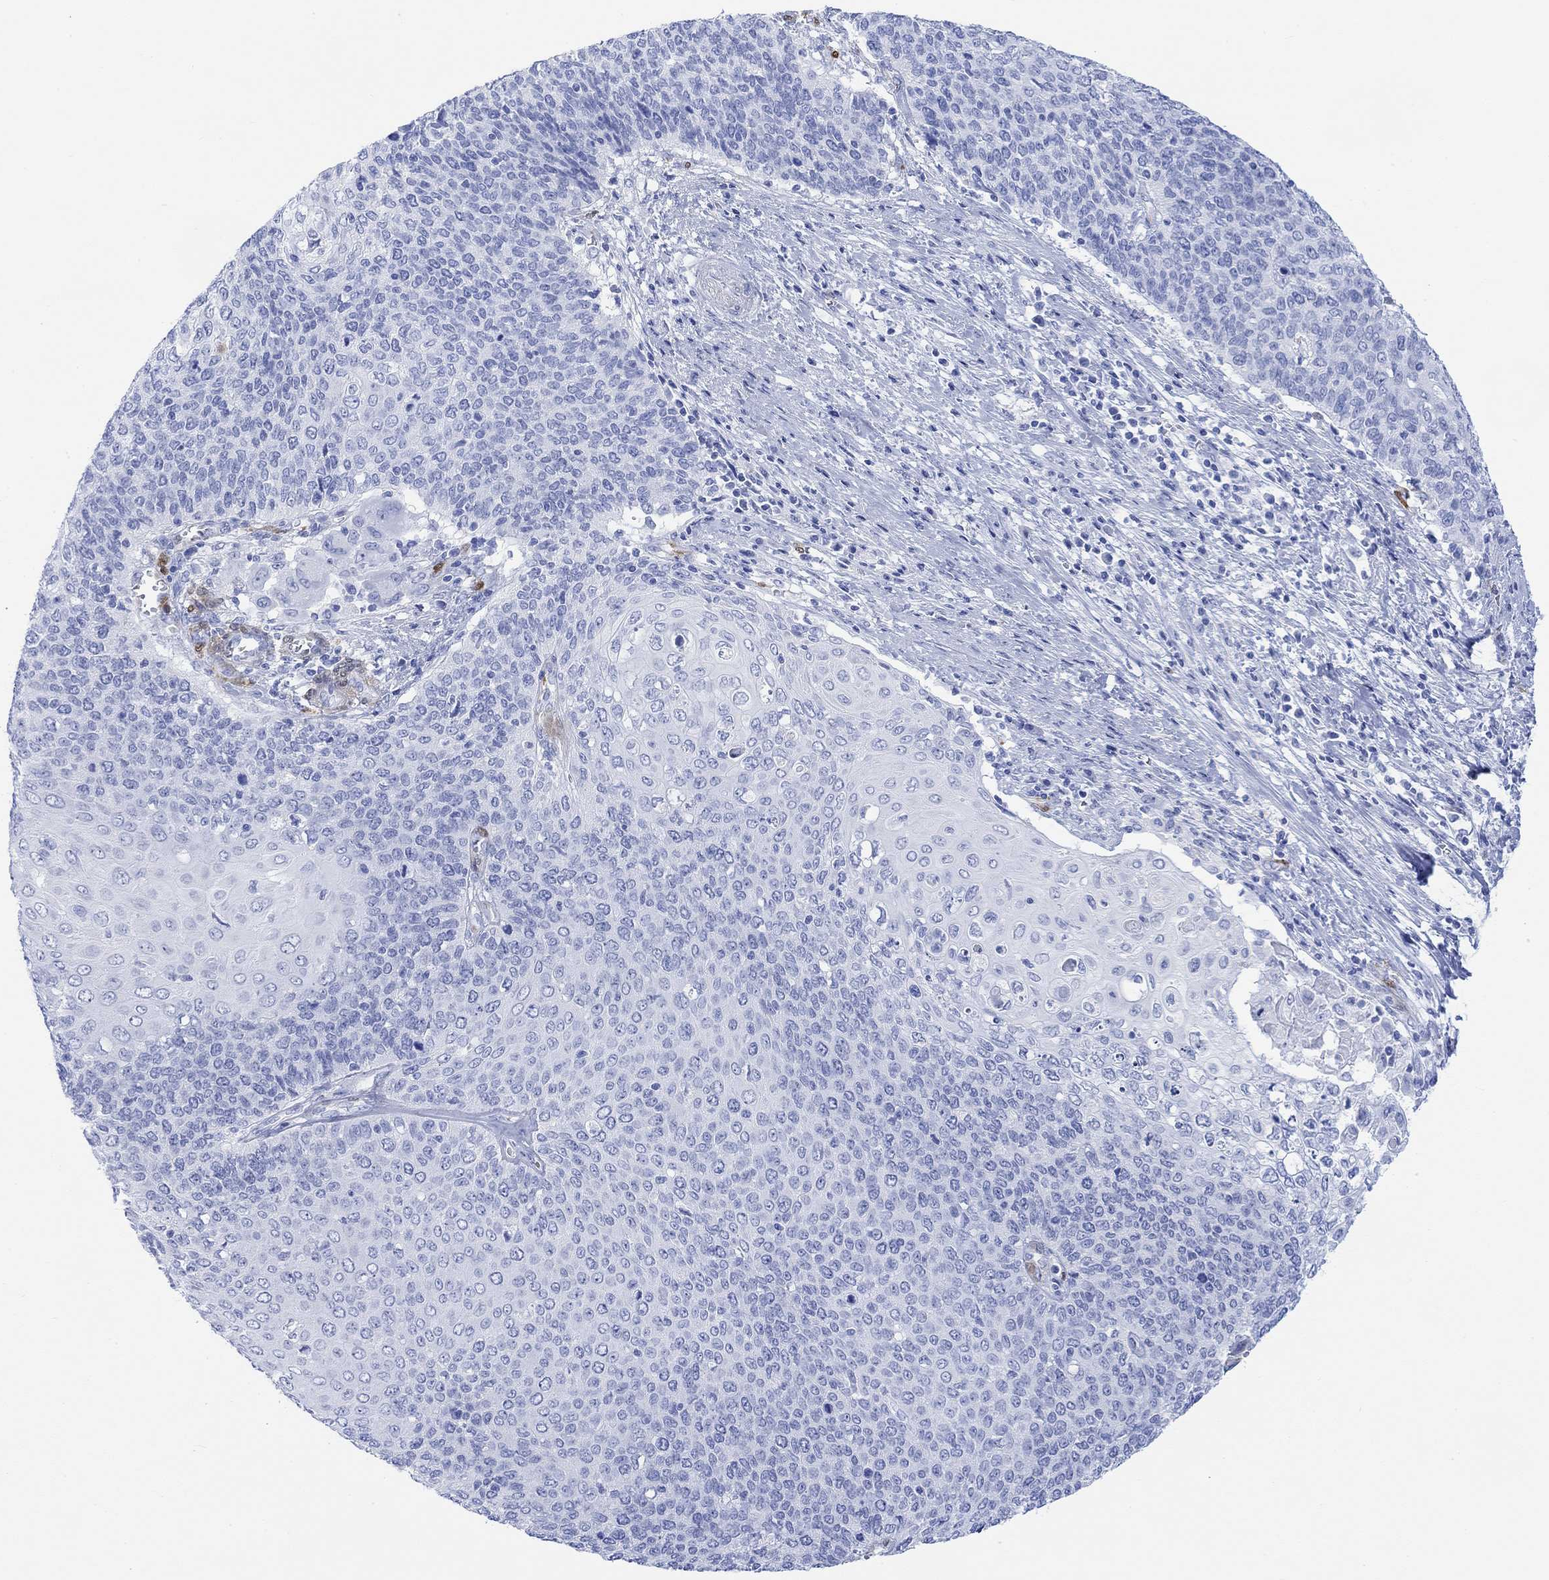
{"staining": {"intensity": "negative", "quantity": "none", "location": "none"}, "tissue": "cervical cancer", "cell_type": "Tumor cells", "image_type": "cancer", "snomed": [{"axis": "morphology", "description": "Squamous cell carcinoma, NOS"}, {"axis": "topography", "description": "Cervix"}], "caption": "The micrograph demonstrates no significant expression in tumor cells of cervical cancer.", "gene": "TPPP3", "patient": {"sex": "female", "age": 39}}